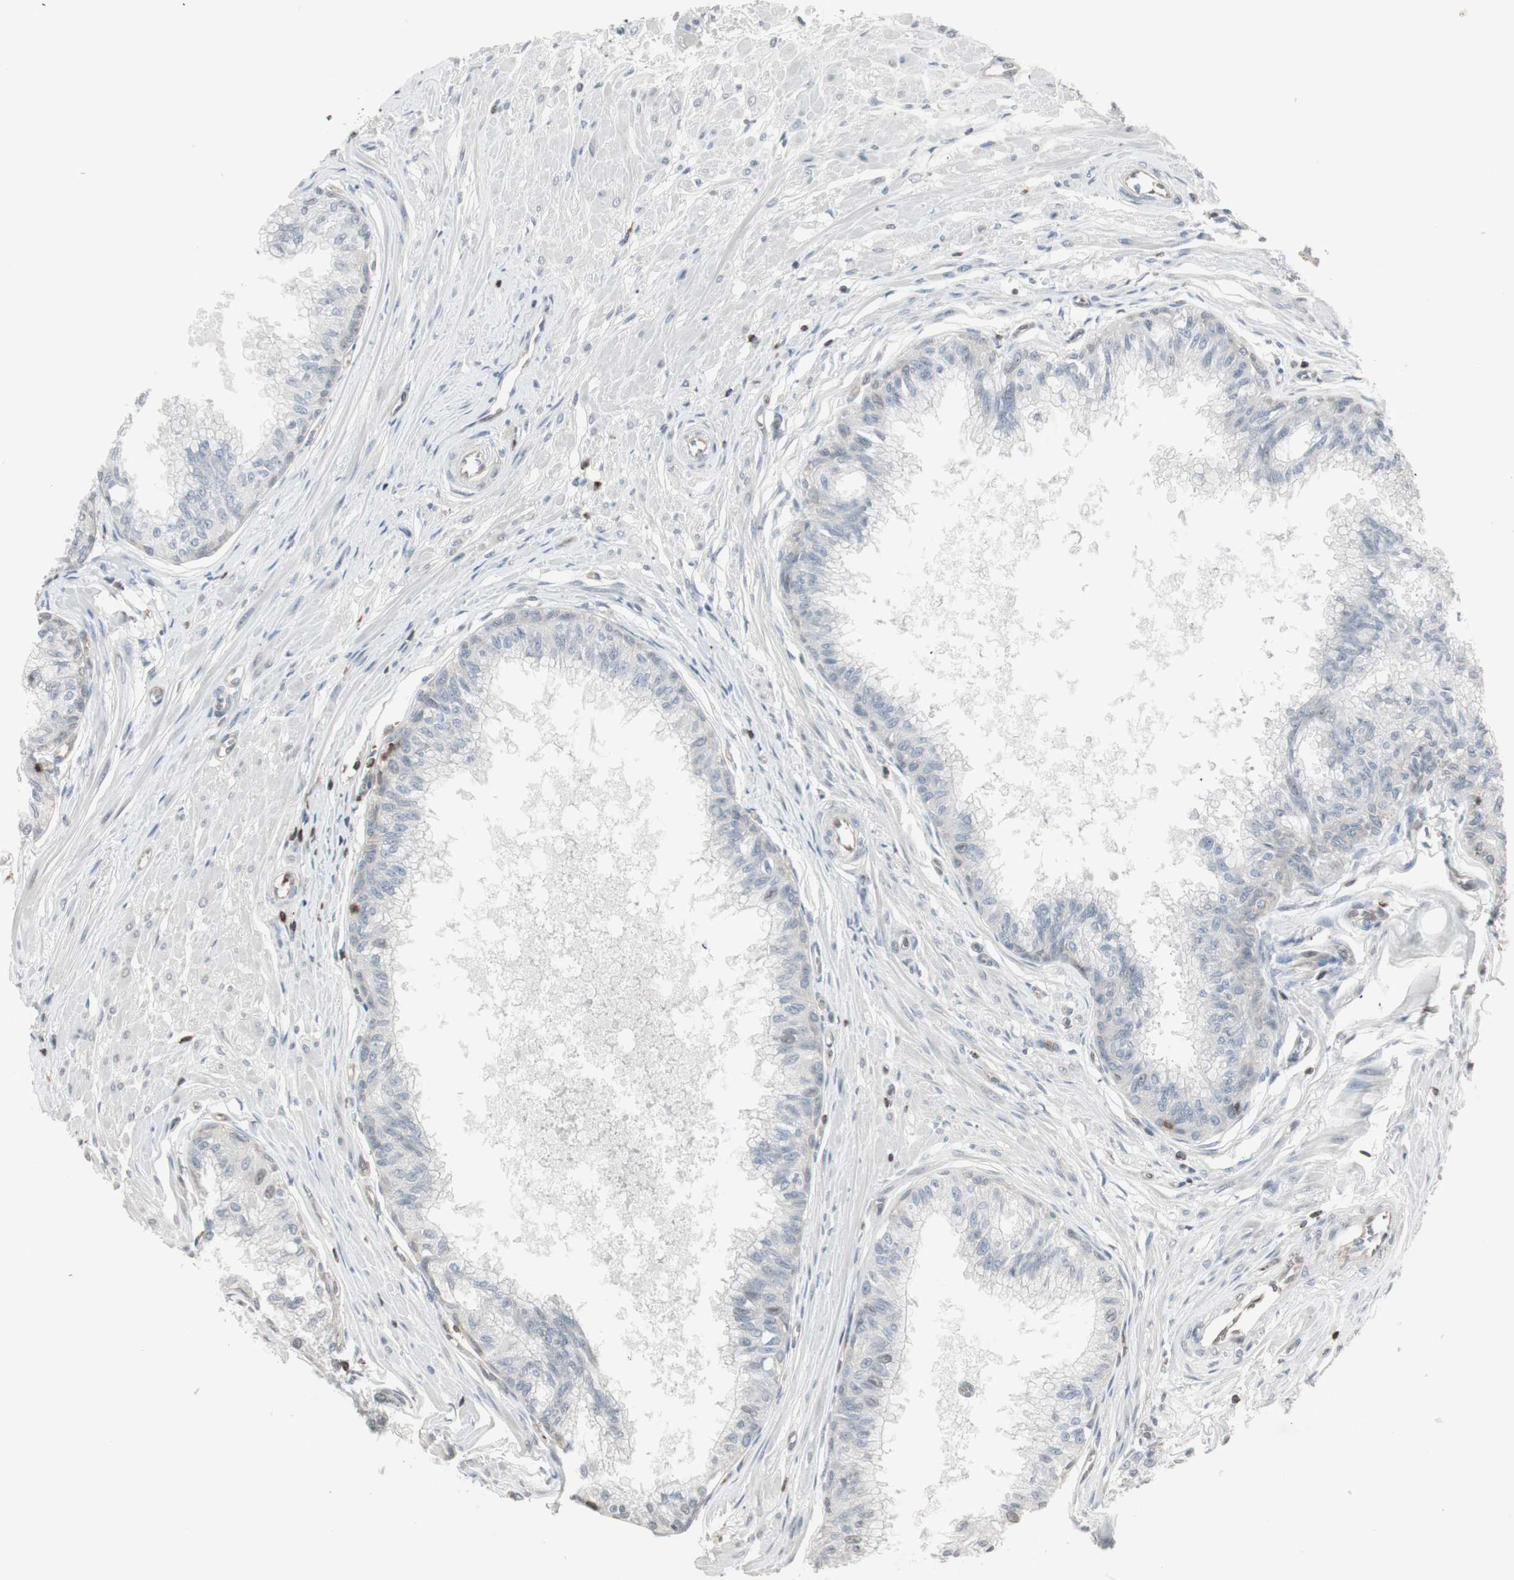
{"staining": {"intensity": "weak", "quantity": "25%-75%", "location": "cytoplasmic/membranous"}, "tissue": "prostate", "cell_type": "Glandular cells", "image_type": "normal", "snomed": [{"axis": "morphology", "description": "Normal tissue, NOS"}, {"axis": "topography", "description": "Prostate"}, {"axis": "topography", "description": "Seminal veicle"}], "caption": "Weak cytoplasmic/membranous staining for a protein is seen in approximately 25%-75% of glandular cells of benign prostate using immunohistochemistry.", "gene": "ARHGEF1", "patient": {"sex": "male", "age": 60}}